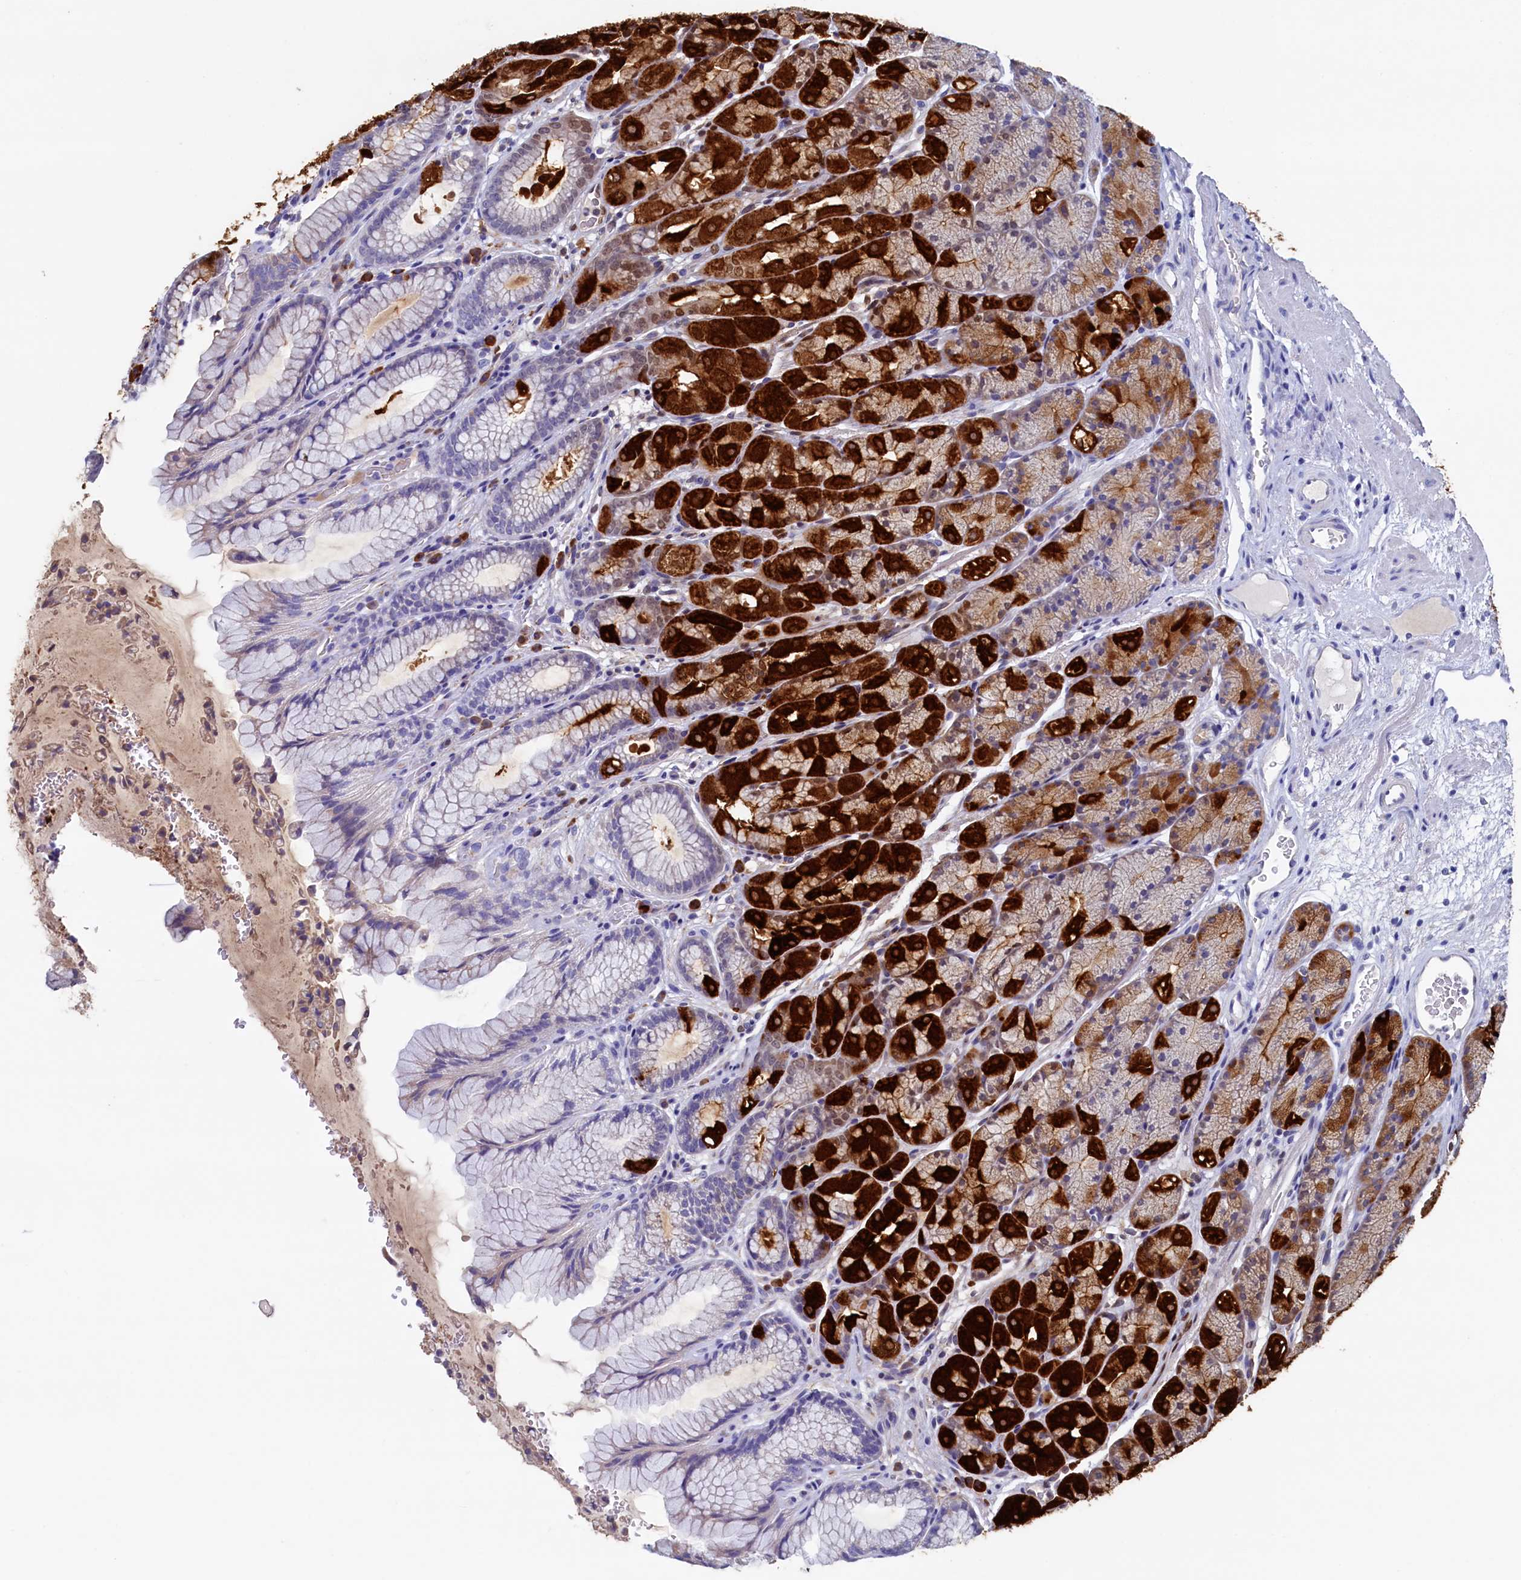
{"staining": {"intensity": "strong", "quantity": "25%-75%", "location": "cytoplasmic/membranous"}, "tissue": "stomach", "cell_type": "Glandular cells", "image_type": "normal", "snomed": [{"axis": "morphology", "description": "Normal tissue, NOS"}, {"axis": "topography", "description": "Stomach"}], "caption": "Approximately 25%-75% of glandular cells in unremarkable human stomach show strong cytoplasmic/membranous protein staining as visualized by brown immunohistochemical staining.", "gene": "CBLIF", "patient": {"sex": "male", "age": 63}}